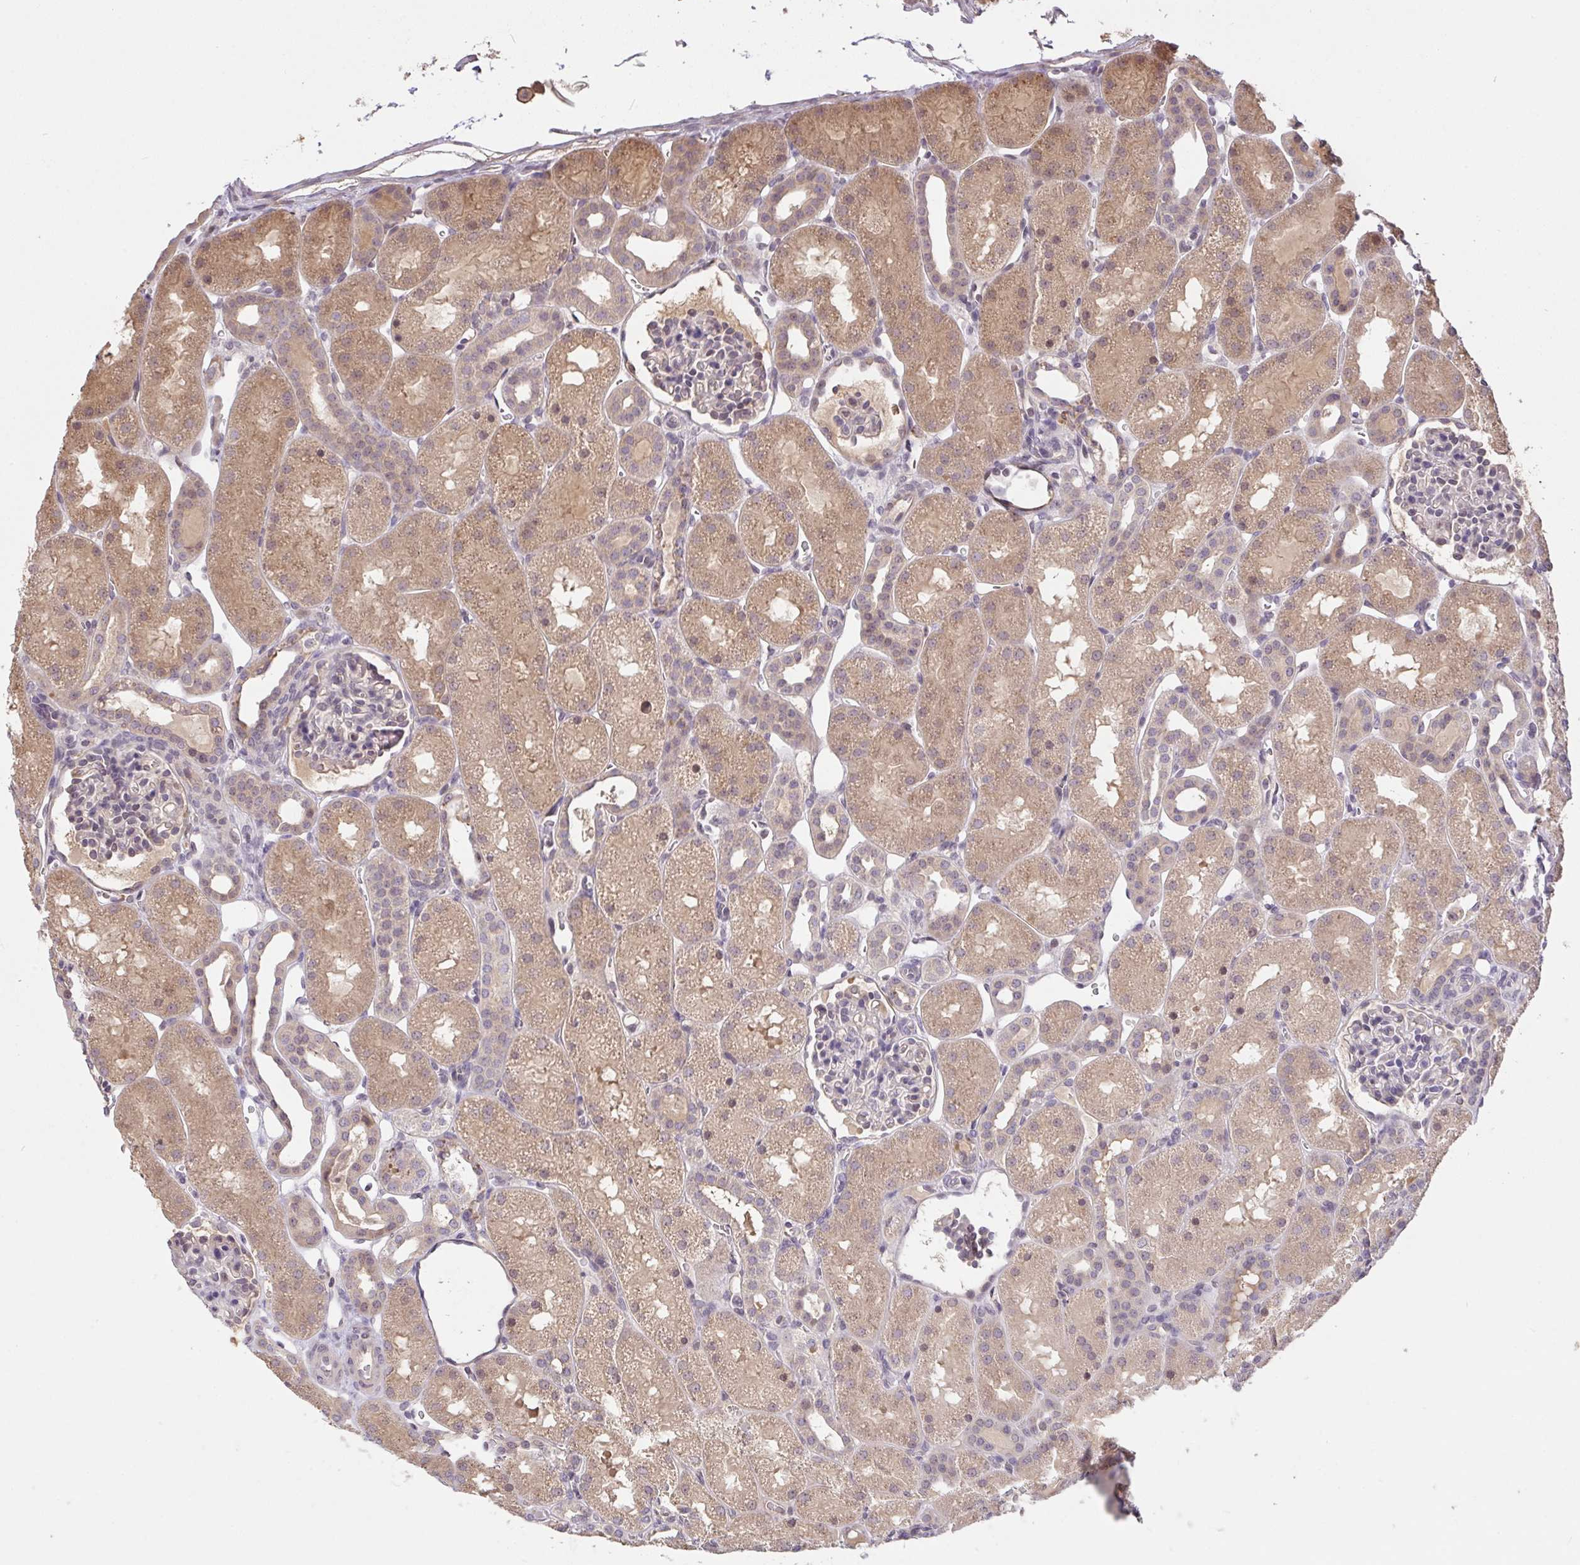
{"staining": {"intensity": "weak", "quantity": "<25%", "location": "cytoplasmic/membranous,nuclear"}, "tissue": "kidney", "cell_type": "Cells in glomeruli", "image_type": "normal", "snomed": [{"axis": "morphology", "description": "Normal tissue, NOS"}, {"axis": "topography", "description": "Kidney"}], "caption": "High magnification brightfield microscopy of unremarkable kidney stained with DAB (brown) and counterstained with hematoxylin (blue): cells in glomeruli show no significant positivity.", "gene": "FCER1A", "patient": {"sex": "male", "age": 2}}